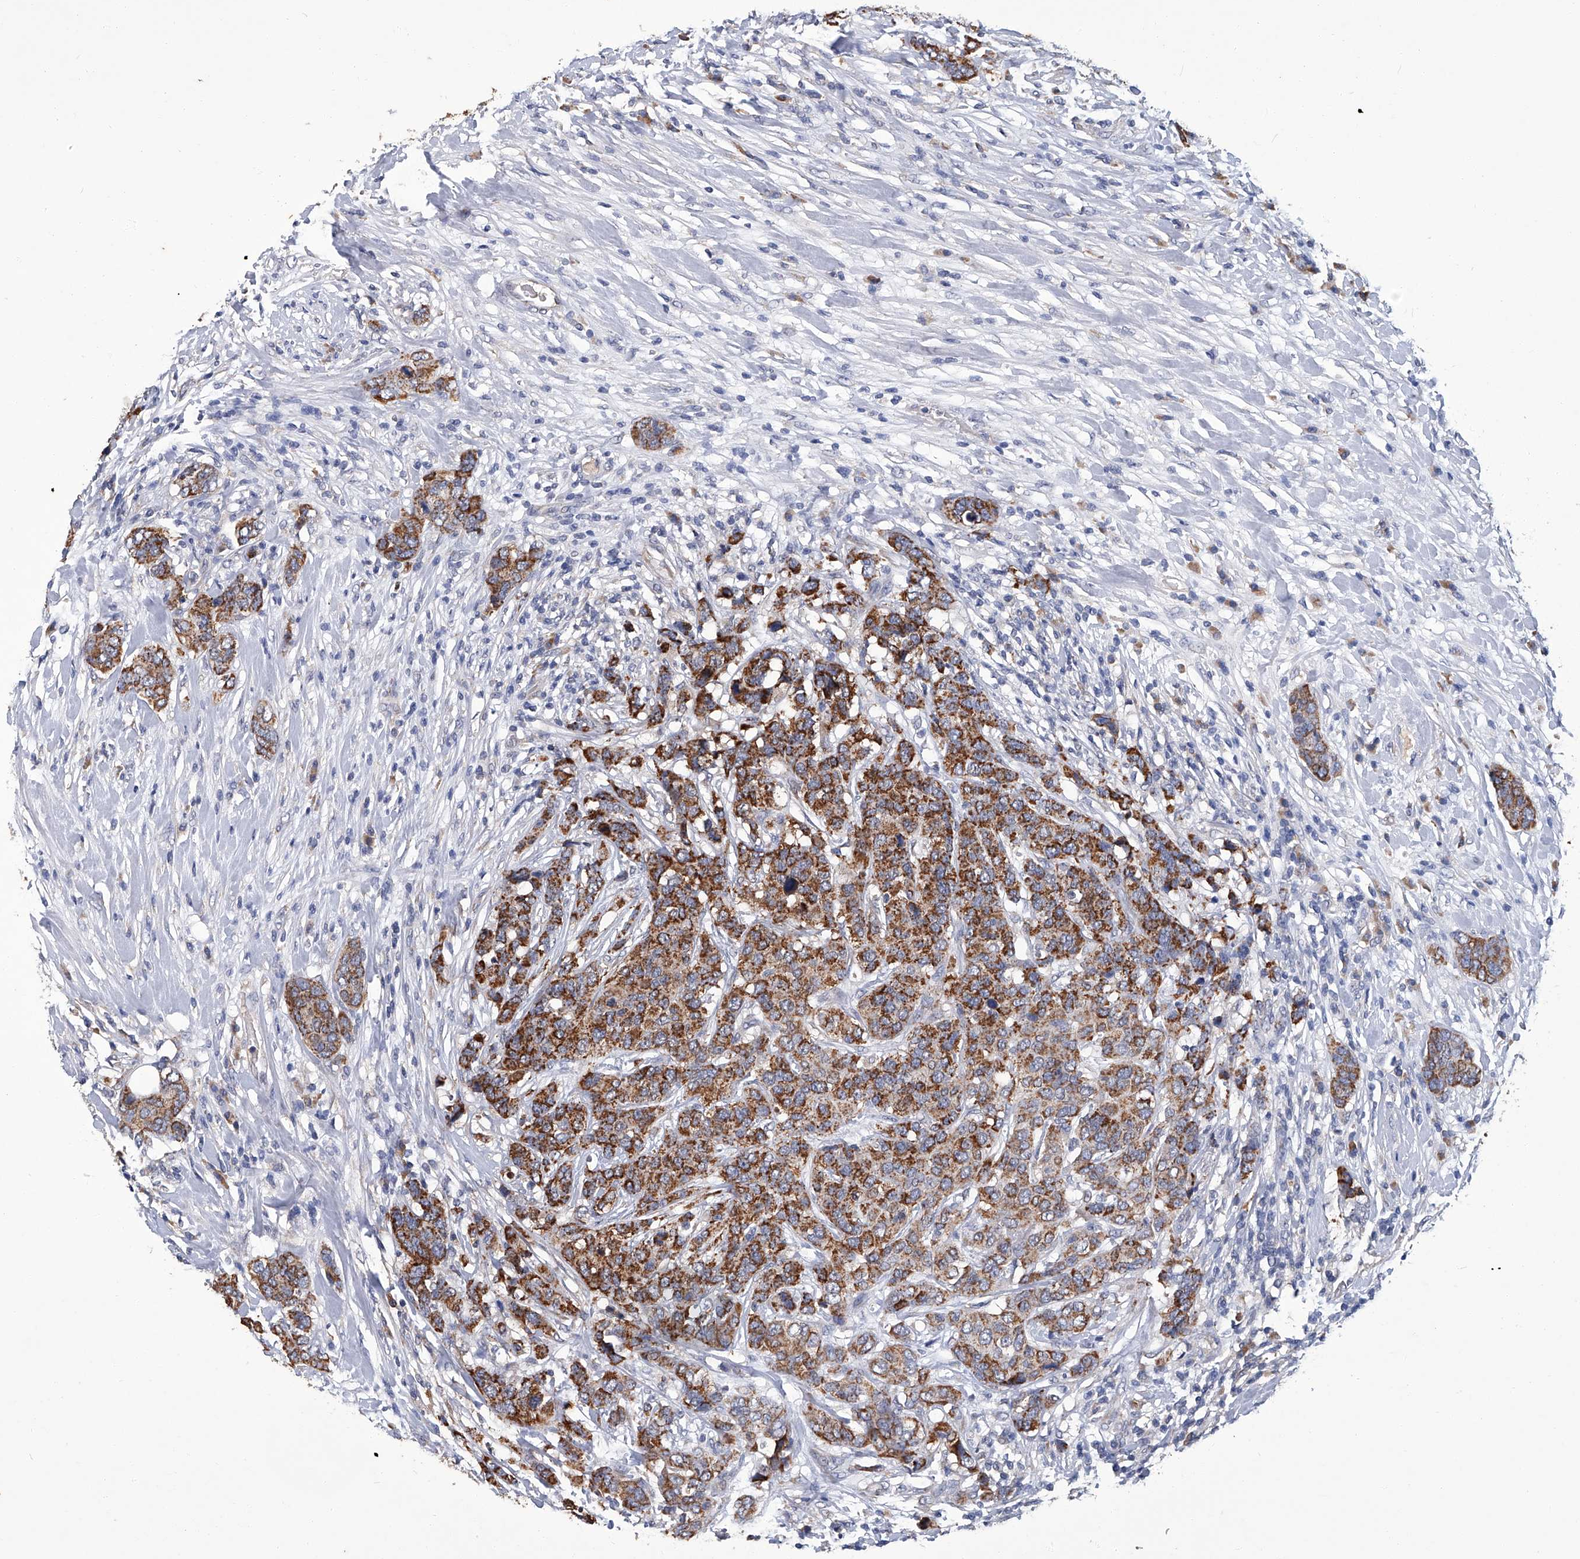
{"staining": {"intensity": "strong", "quantity": ">75%", "location": "cytoplasmic/membranous"}, "tissue": "breast cancer", "cell_type": "Tumor cells", "image_type": "cancer", "snomed": [{"axis": "morphology", "description": "Lobular carcinoma"}, {"axis": "topography", "description": "Breast"}], "caption": "Protein analysis of breast lobular carcinoma tissue exhibits strong cytoplasmic/membranous positivity in about >75% of tumor cells.", "gene": "OAT", "patient": {"sex": "female", "age": 59}}